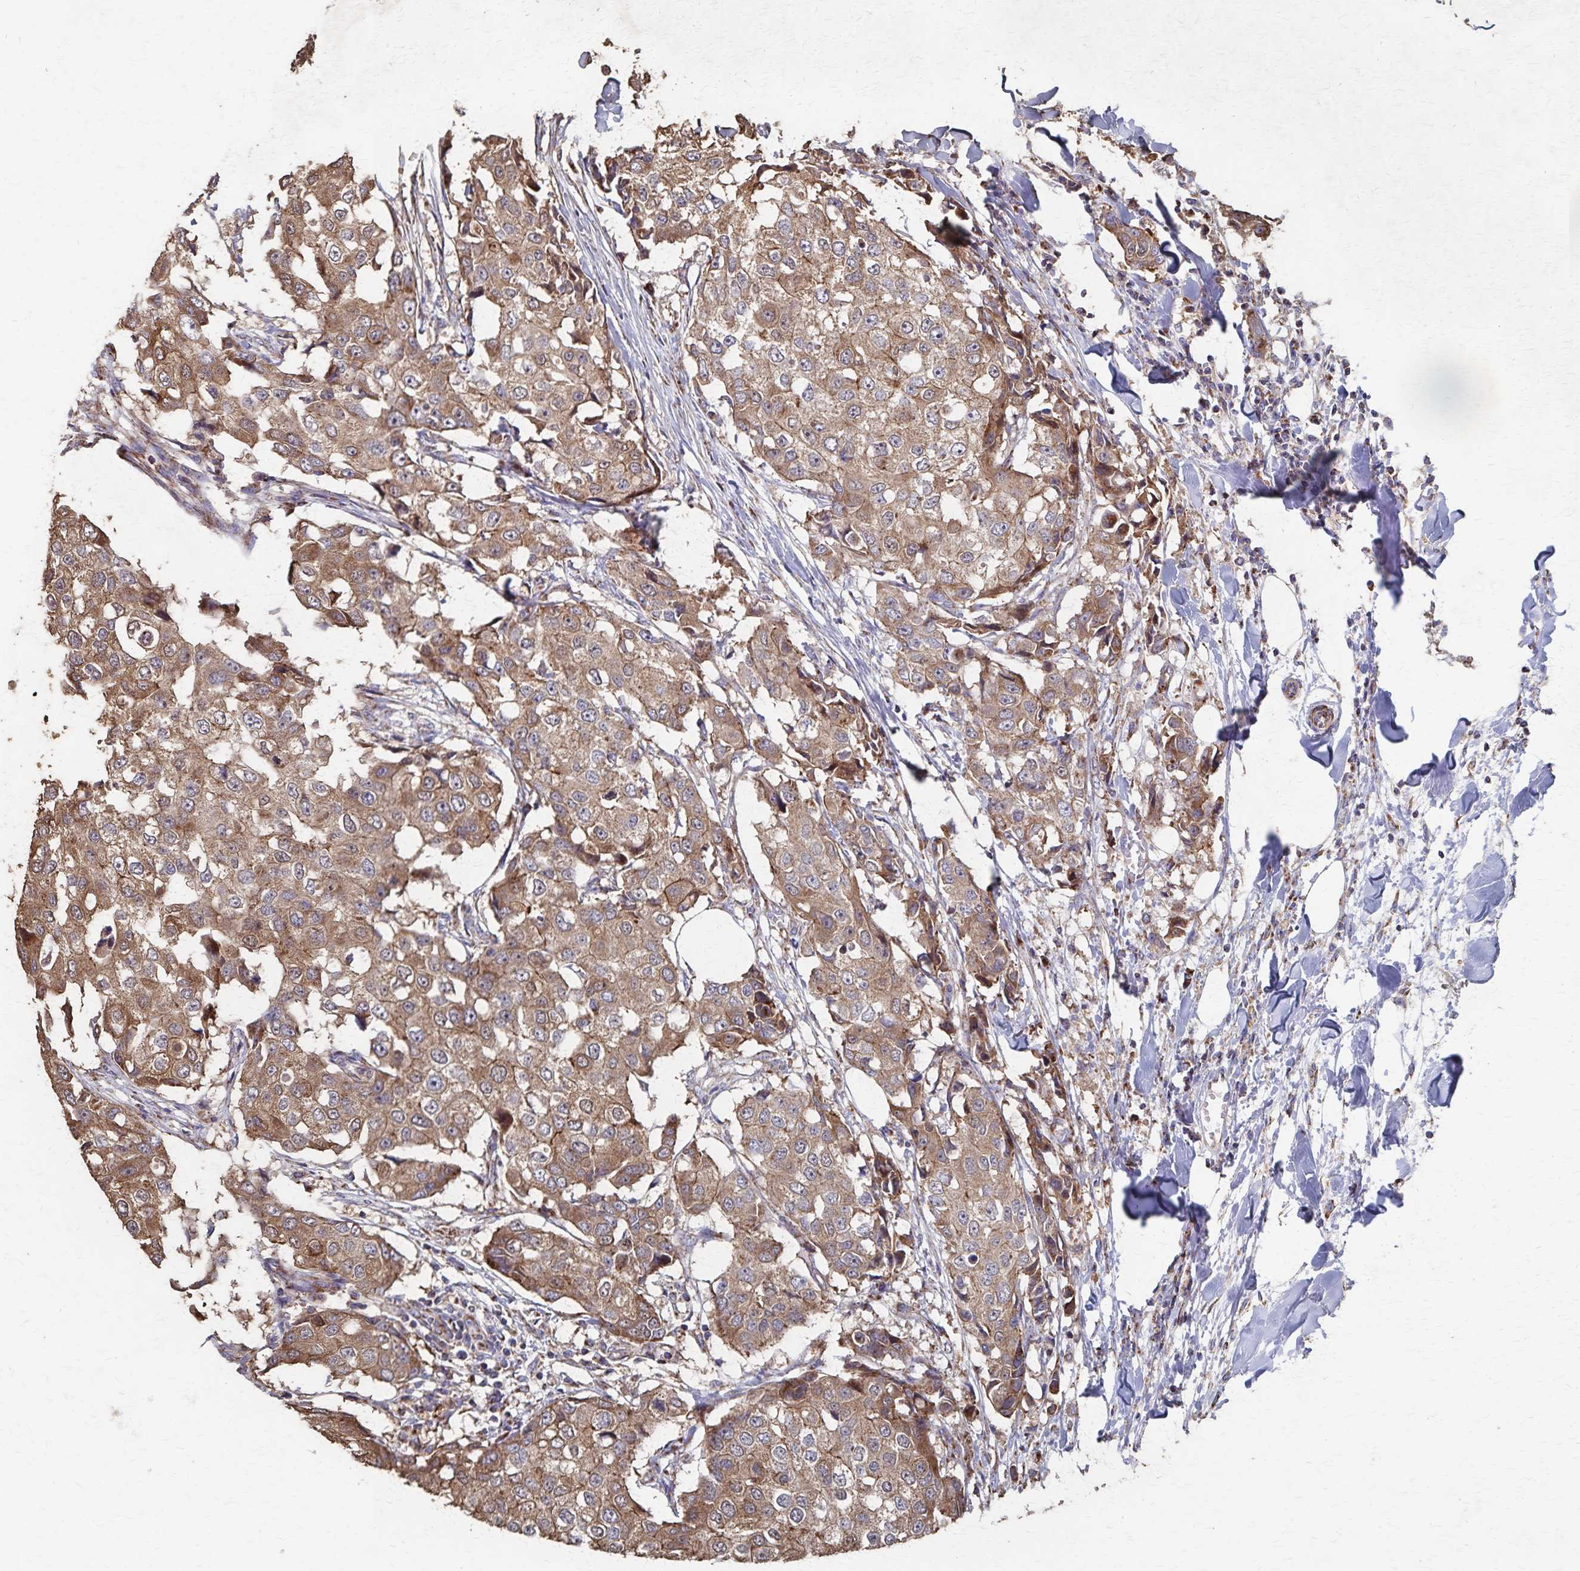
{"staining": {"intensity": "moderate", "quantity": ">75%", "location": "cytoplasmic/membranous"}, "tissue": "breast cancer", "cell_type": "Tumor cells", "image_type": "cancer", "snomed": [{"axis": "morphology", "description": "Duct carcinoma"}, {"axis": "topography", "description": "Breast"}], "caption": "Tumor cells demonstrate moderate cytoplasmic/membranous staining in about >75% of cells in breast cancer (intraductal carcinoma). The protein is stained brown, and the nuclei are stained in blue (DAB IHC with brightfield microscopy, high magnification).", "gene": "PGAP2", "patient": {"sex": "female", "age": 27}}